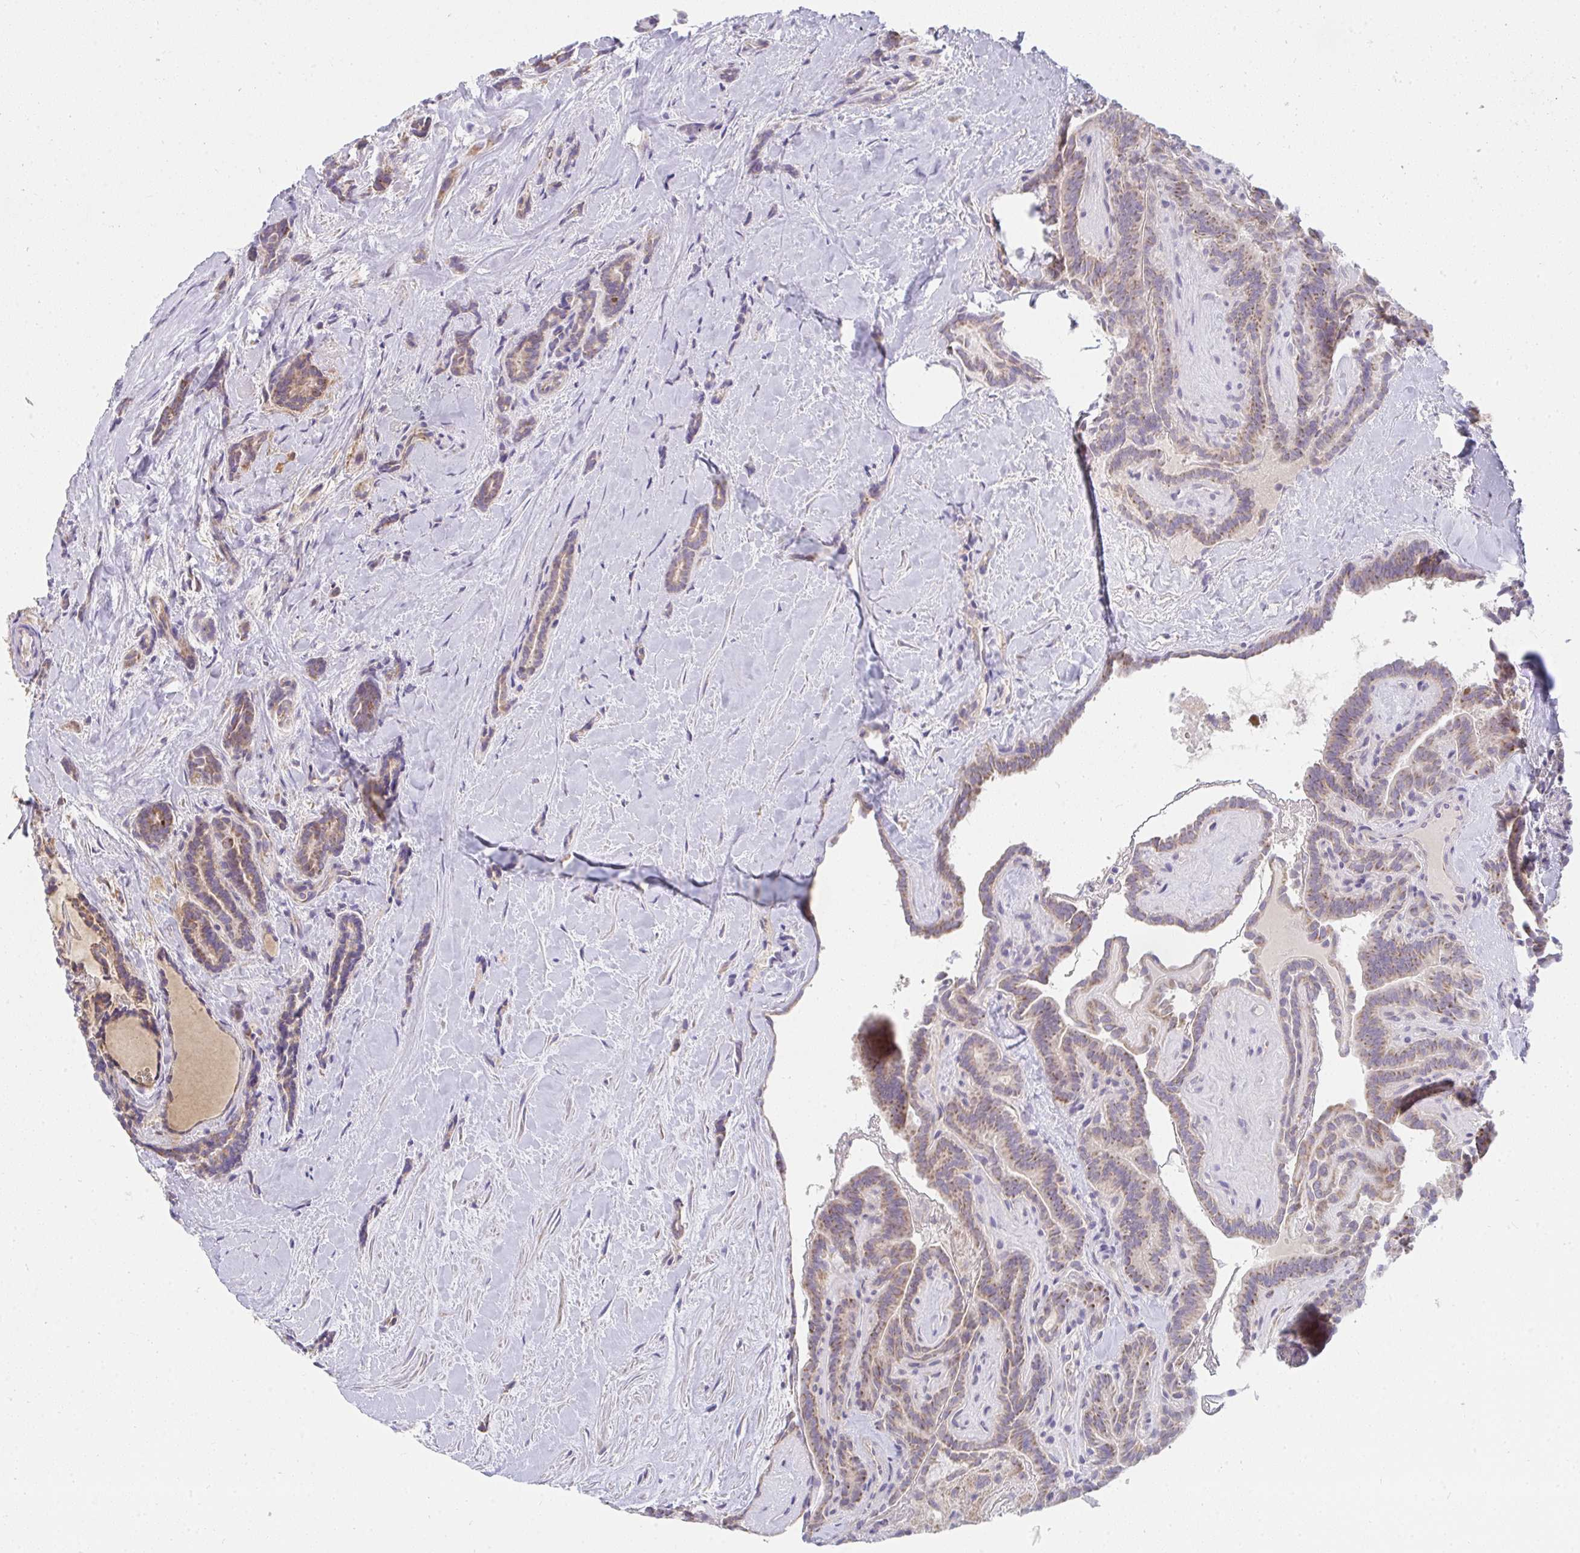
{"staining": {"intensity": "weak", "quantity": "25%-75%", "location": "cytoplasmic/membranous"}, "tissue": "thyroid cancer", "cell_type": "Tumor cells", "image_type": "cancer", "snomed": [{"axis": "morphology", "description": "Papillary adenocarcinoma, NOS"}, {"axis": "topography", "description": "Thyroid gland"}], "caption": "This photomicrograph displays immunohistochemistry staining of papillary adenocarcinoma (thyroid), with low weak cytoplasmic/membranous positivity in about 25%-75% of tumor cells.", "gene": "FAHD1", "patient": {"sex": "female", "age": 21}}